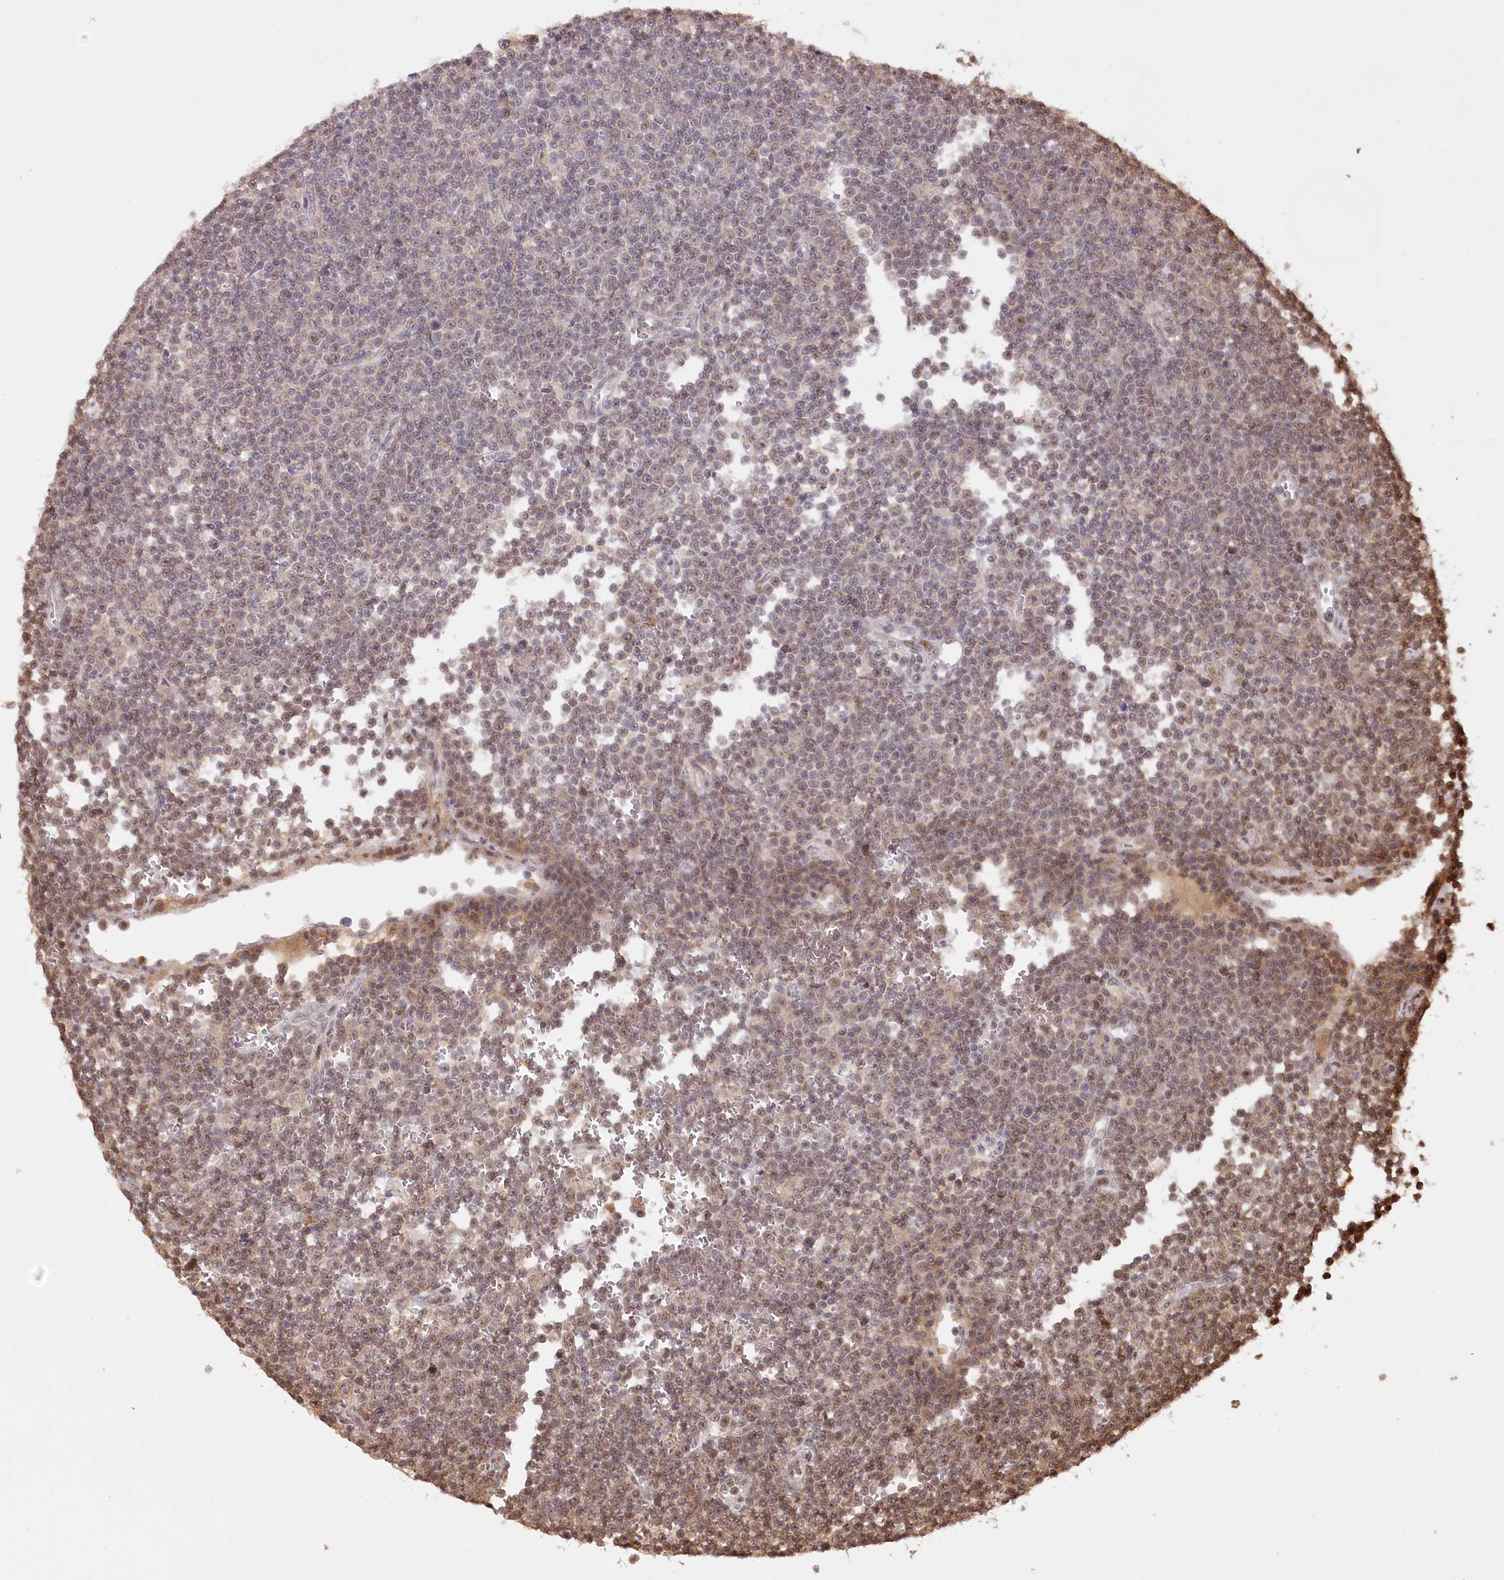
{"staining": {"intensity": "weak", "quantity": "<25%", "location": "nuclear"}, "tissue": "lymphoma", "cell_type": "Tumor cells", "image_type": "cancer", "snomed": [{"axis": "morphology", "description": "Malignant lymphoma, non-Hodgkin's type, Low grade"}, {"axis": "topography", "description": "Lymph node"}], "caption": "IHC of malignant lymphoma, non-Hodgkin's type (low-grade) shows no expression in tumor cells.", "gene": "PYROXD1", "patient": {"sex": "female", "age": 67}}